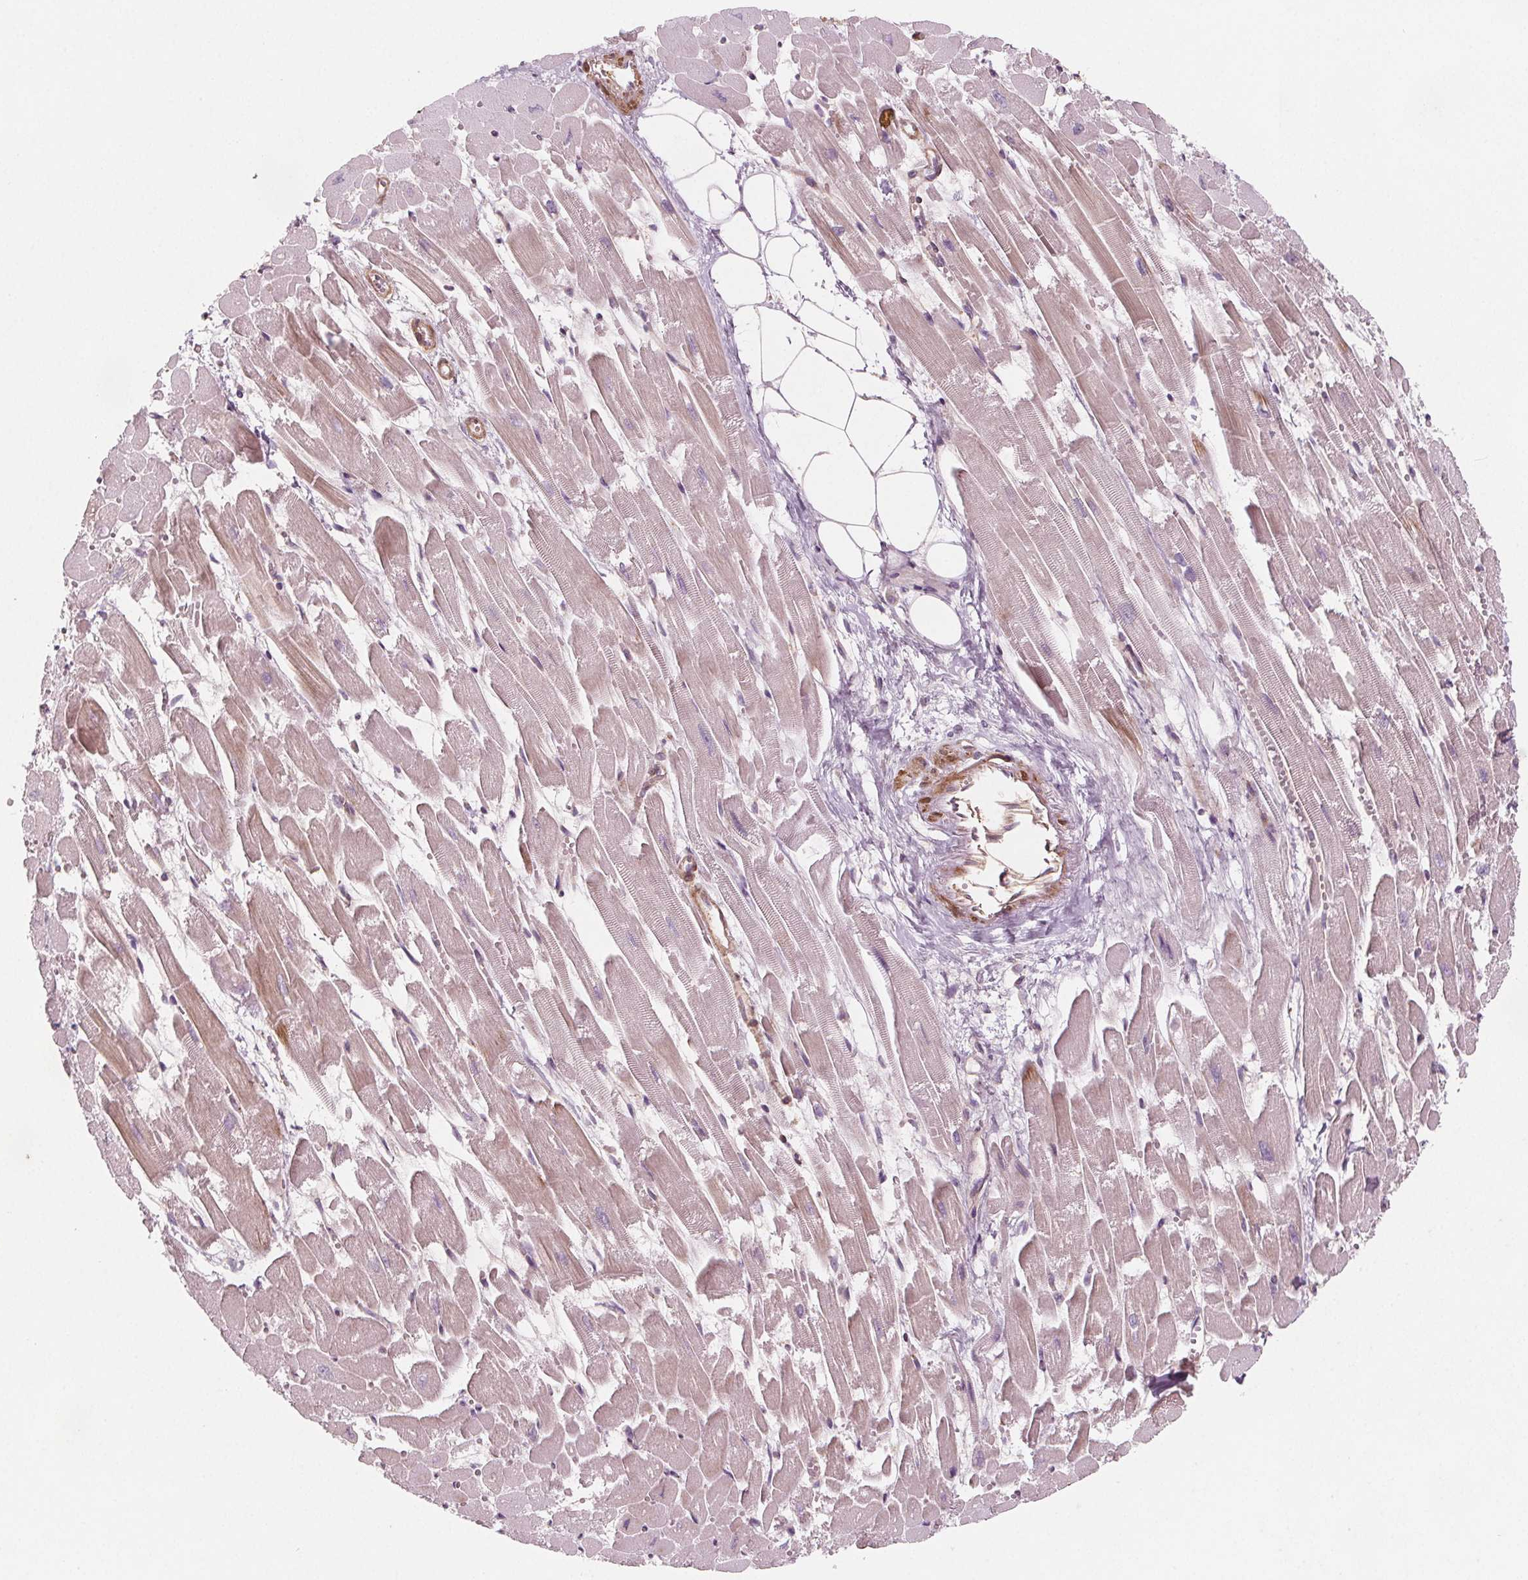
{"staining": {"intensity": "weak", "quantity": "25%-75%", "location": "cytoplasmic/membranous"}, "tissue": "heart muscle", "cell_type": "Cardiomyocytes", "image_type": "normal", "snomed": [{"axis": "morphology", "description": "Normal tissue, NOS"}, {"axis": "topography", "description": "Heart"}], "caption": "Heart muscle stained with IHC exhibits weak cytoplasmic/membranous staining in approximately 25%-75% of cardiomyocytes. (DAB IHC, brown staining for protein, blue staining for nuclei).", "gene": "ADAM33", "patient": {"sex": "female", "age": 52}}